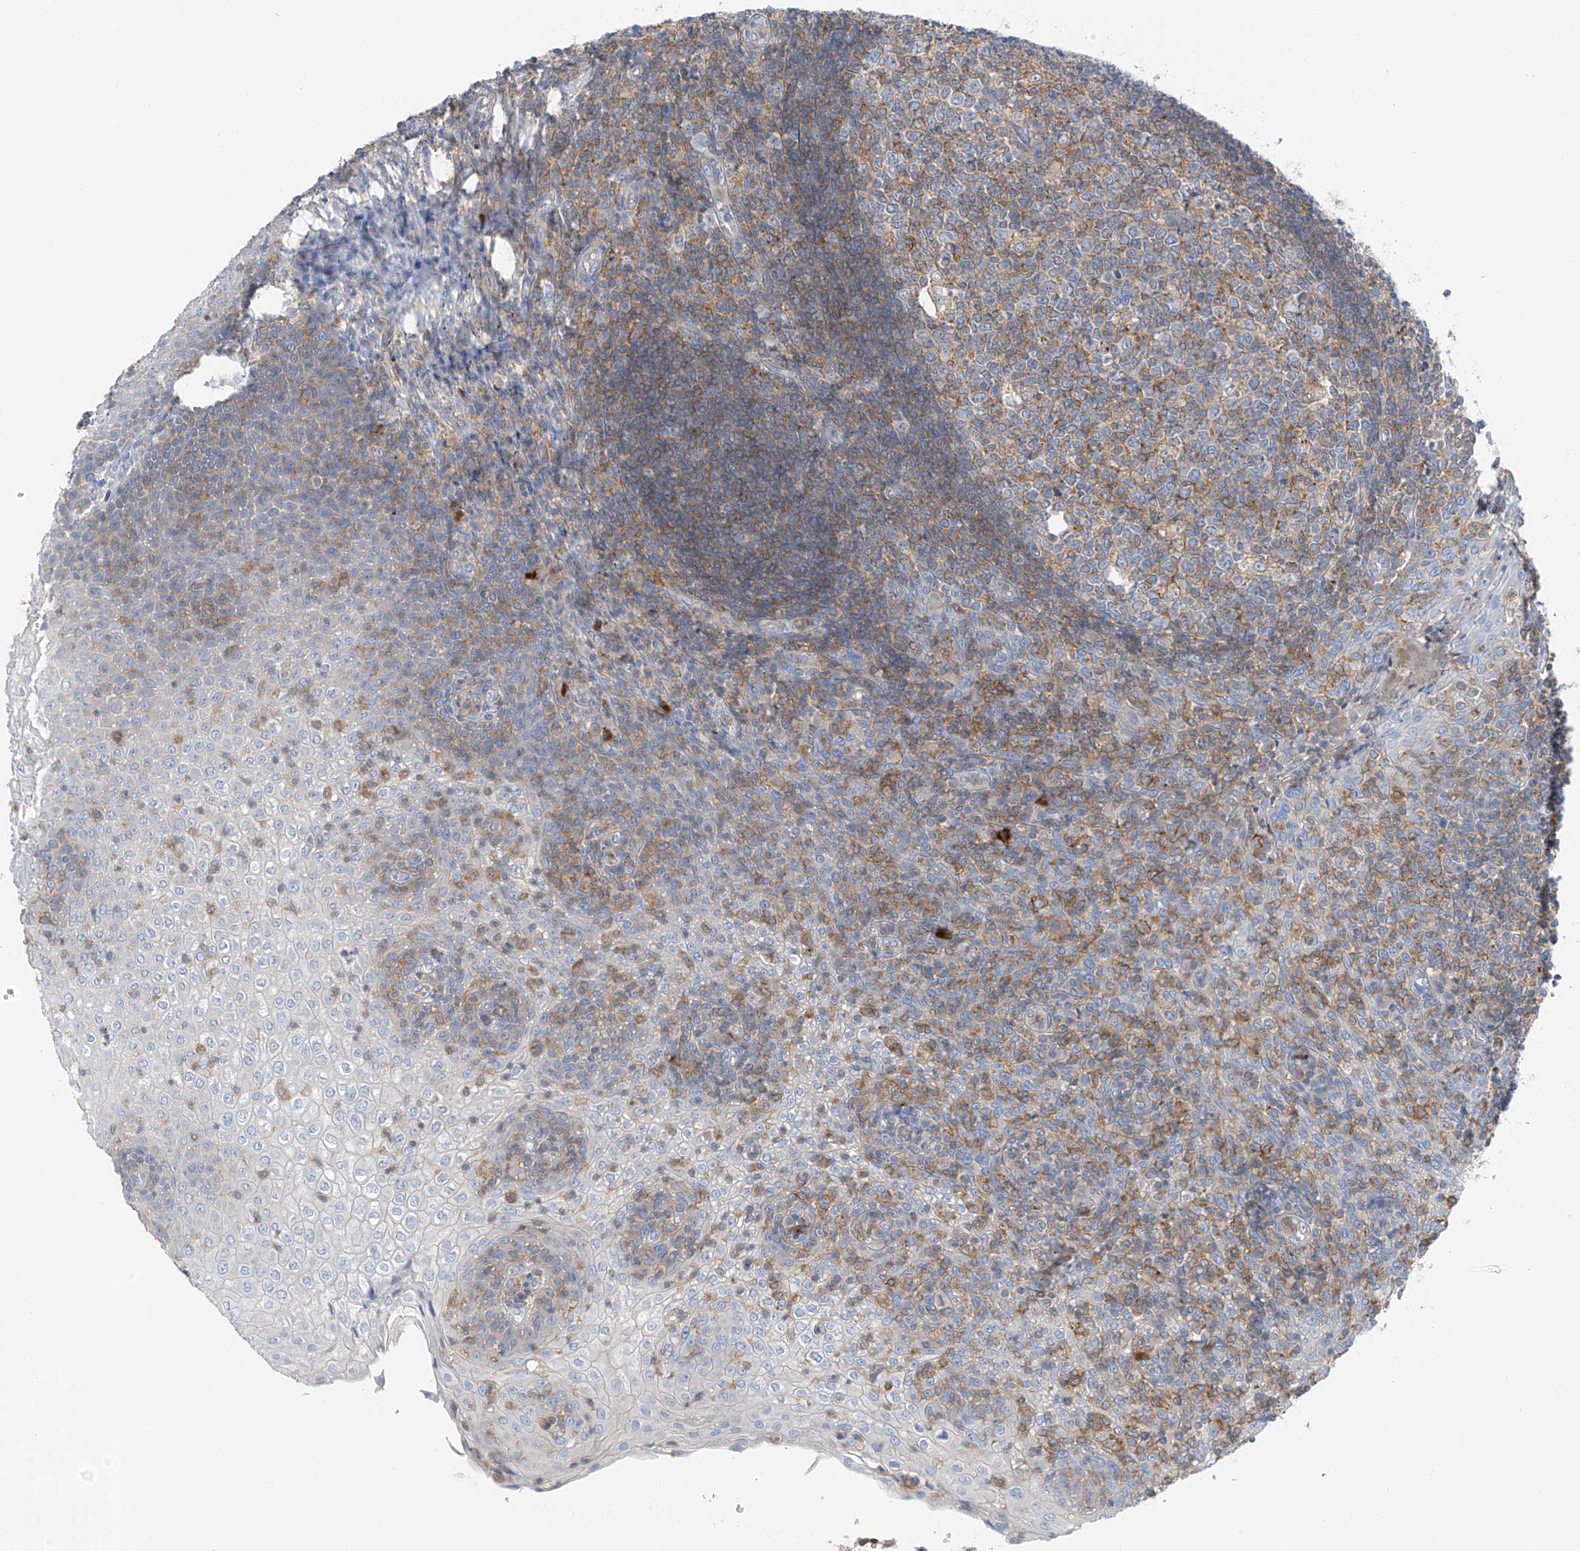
{"staining": {"intensity": "moderate", "quantity": "25%-75%", "location": "cytoplasmic/membranous"}, "tissue": "tonsil", "cell_type": "Germinal center cells", "image_type": "normal", "snomed": [{"axis": "morphology", "description": "Normal tissue, NOS"}, {"axis": "topography", "description": "Tonsil"}], "caption": "Tonsil stained with immunohistochemistry displays moderate cytoplasmic/membranous positivity in approximately 25%-75% of germinal center cells. (Stains: DAB (3,3'-diaminobenzidine) in brown, nuclei in blue, Microscopy: brightfield microscopy at high magnification).", "gene": "NALCN", "patient": {"sex": "female", "age": 19}}